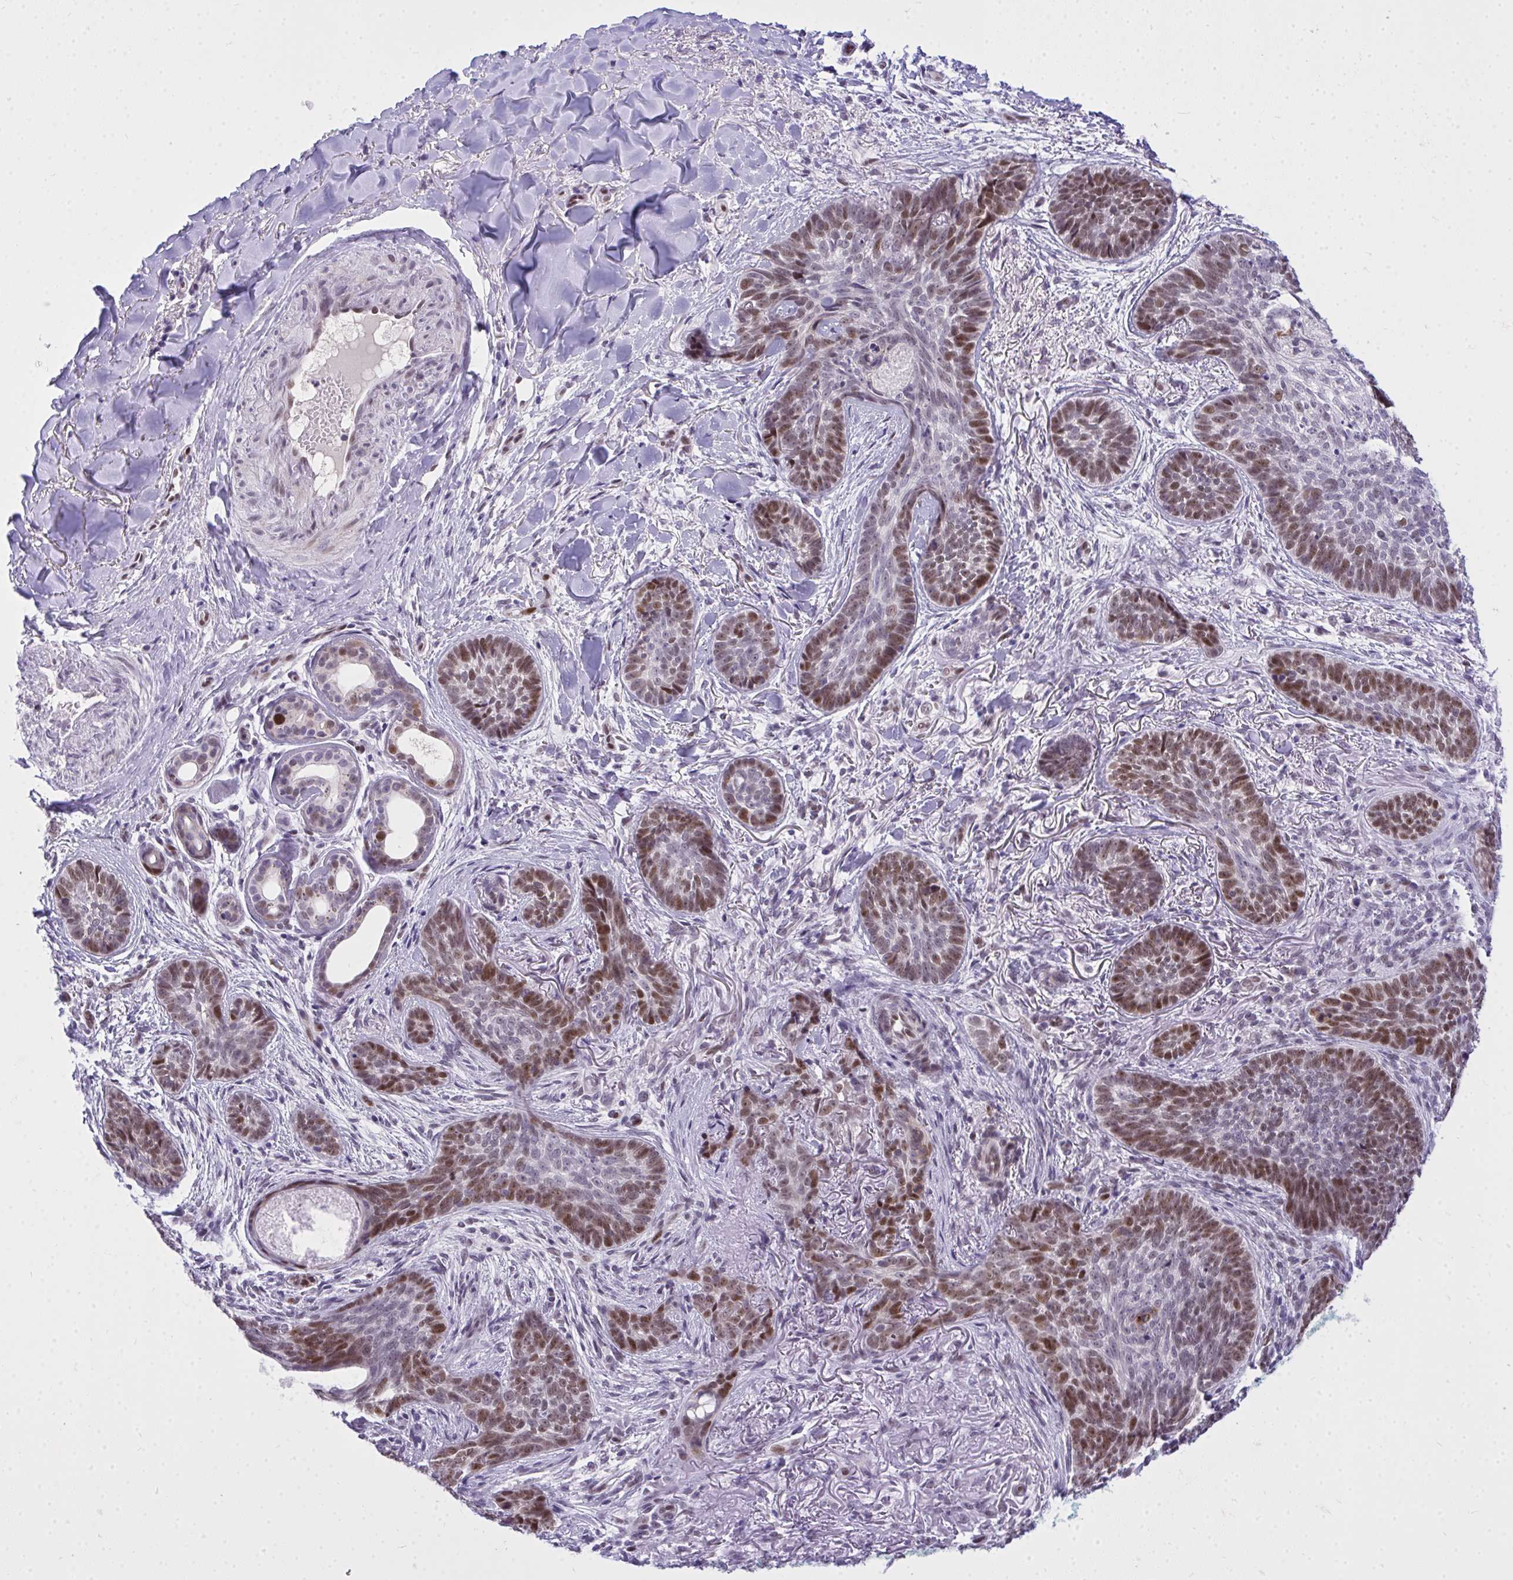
{"staining": {"intensity": "moderate", "quantity": ">75%", "location": "nuclear"}, "tissue": "skin cancer", "cell_type": "Tumor cells", "image_type": "cancer", "snomed": [{"axis": "morphology", "description": "Basal cell carcinoma"}, {"axis": "topography", "description": "Skin"}, {"axis": "topography", "description": "Skin of face"}], "caption": "Immunohistochemical staining of basal cell carcinoma (skin) displays moderate nuclear protein positivity in about >75% of tumor cells.", "gene": "TEAD4", "patient": {"sex": "male", "age": 88}}